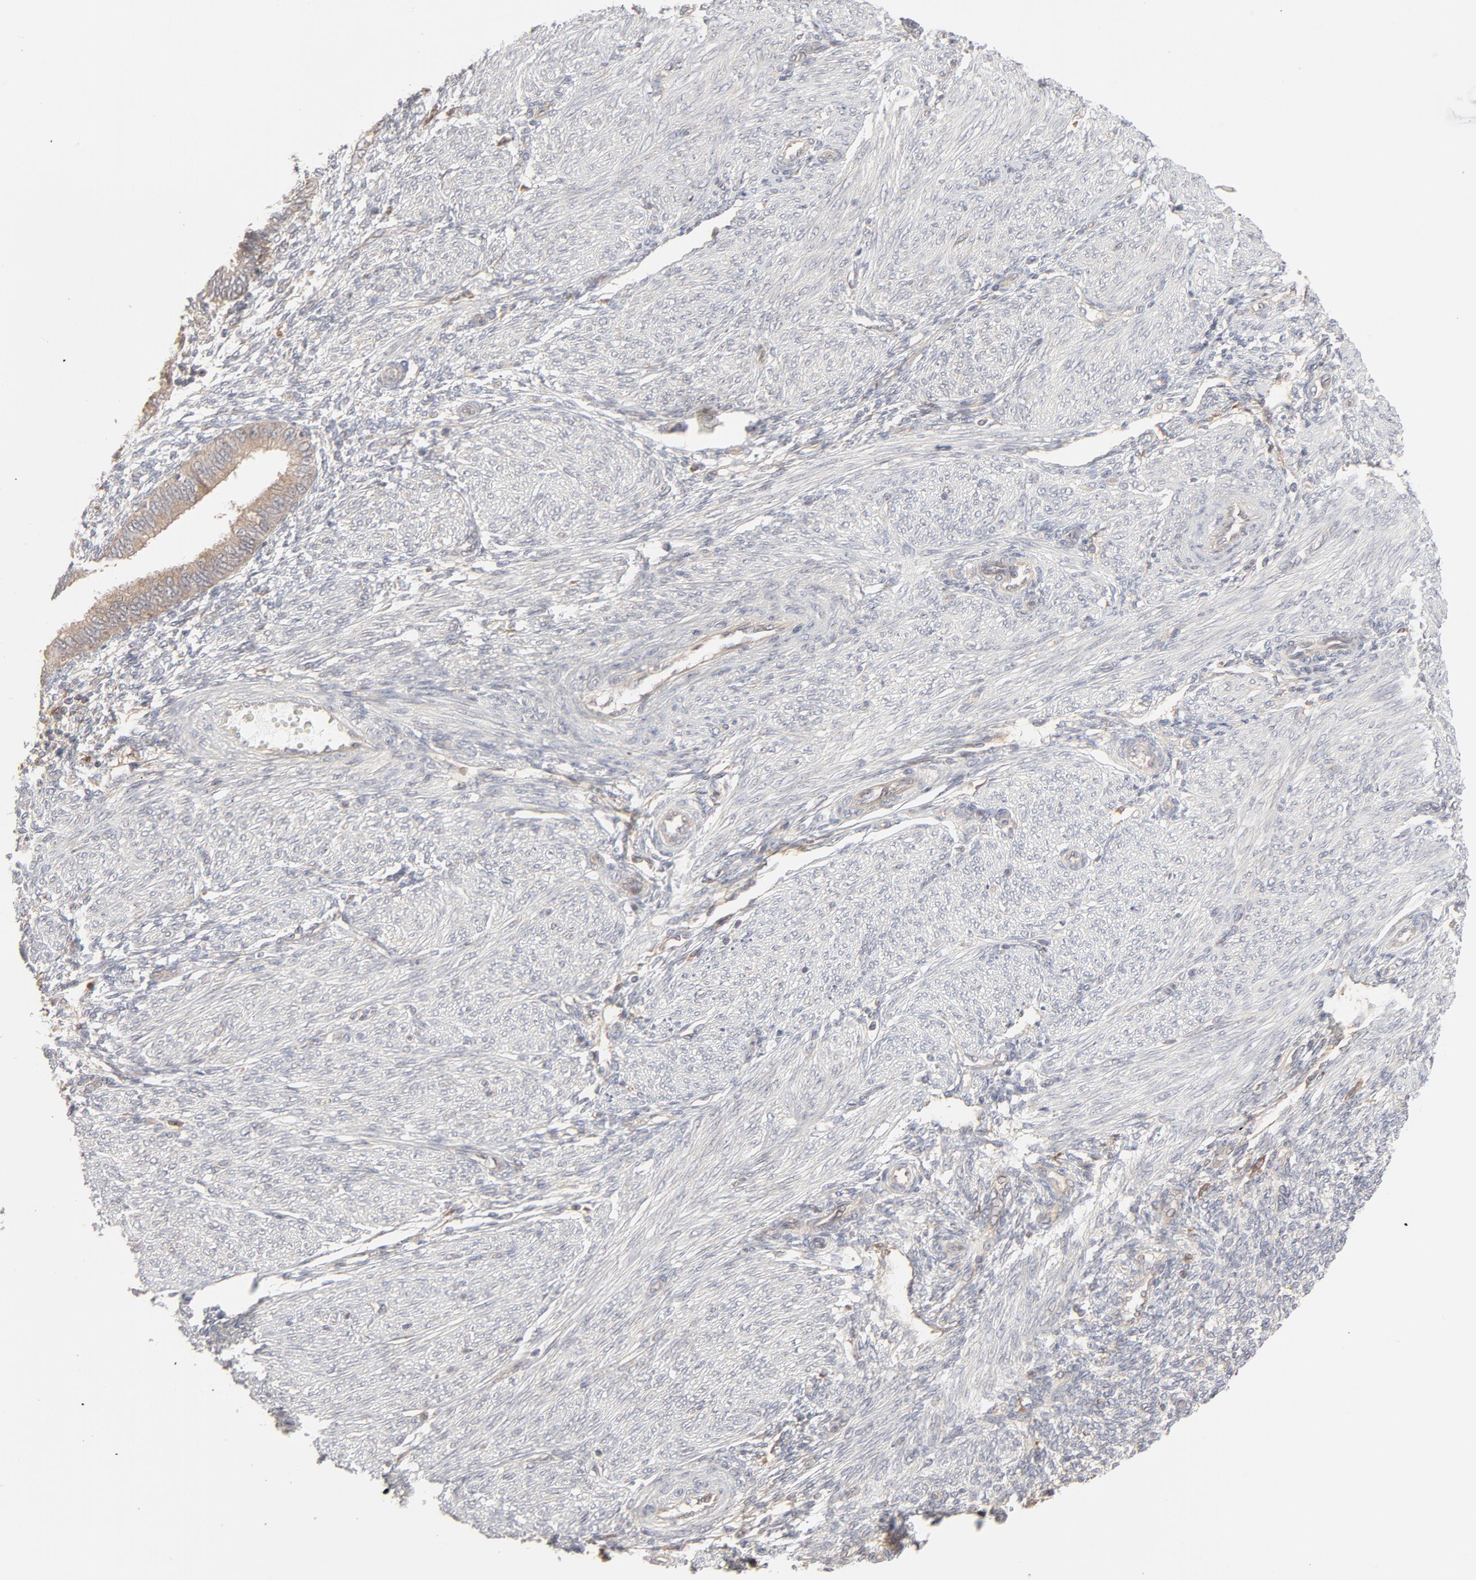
{"staining": {"intensity": "moderate", "quantity": ">75%", "location": "cytoplasmic/membranous"}, "tissue": "endometrial cancer", "cell_type": "Tumor cells", "image_type": "cancer", "snomed": [{"axis": "morphology", "description": "Adenocarcinoma, NOS"}, {"axis": "topography", "description": "Endometrium"}], "caption": "Protein staining by IHC reveals moderate cytoplasmic/membranous positivity in about >75% of tumor cells in endometrial cancer. The staining was performed using DAB to visualize the protein expression in brown, while the nuclei were stained in blue with hematoxylin (Magnification: 20x).", "gene": "RAB5C", "patient": {"sex": "female", "age": 51}}